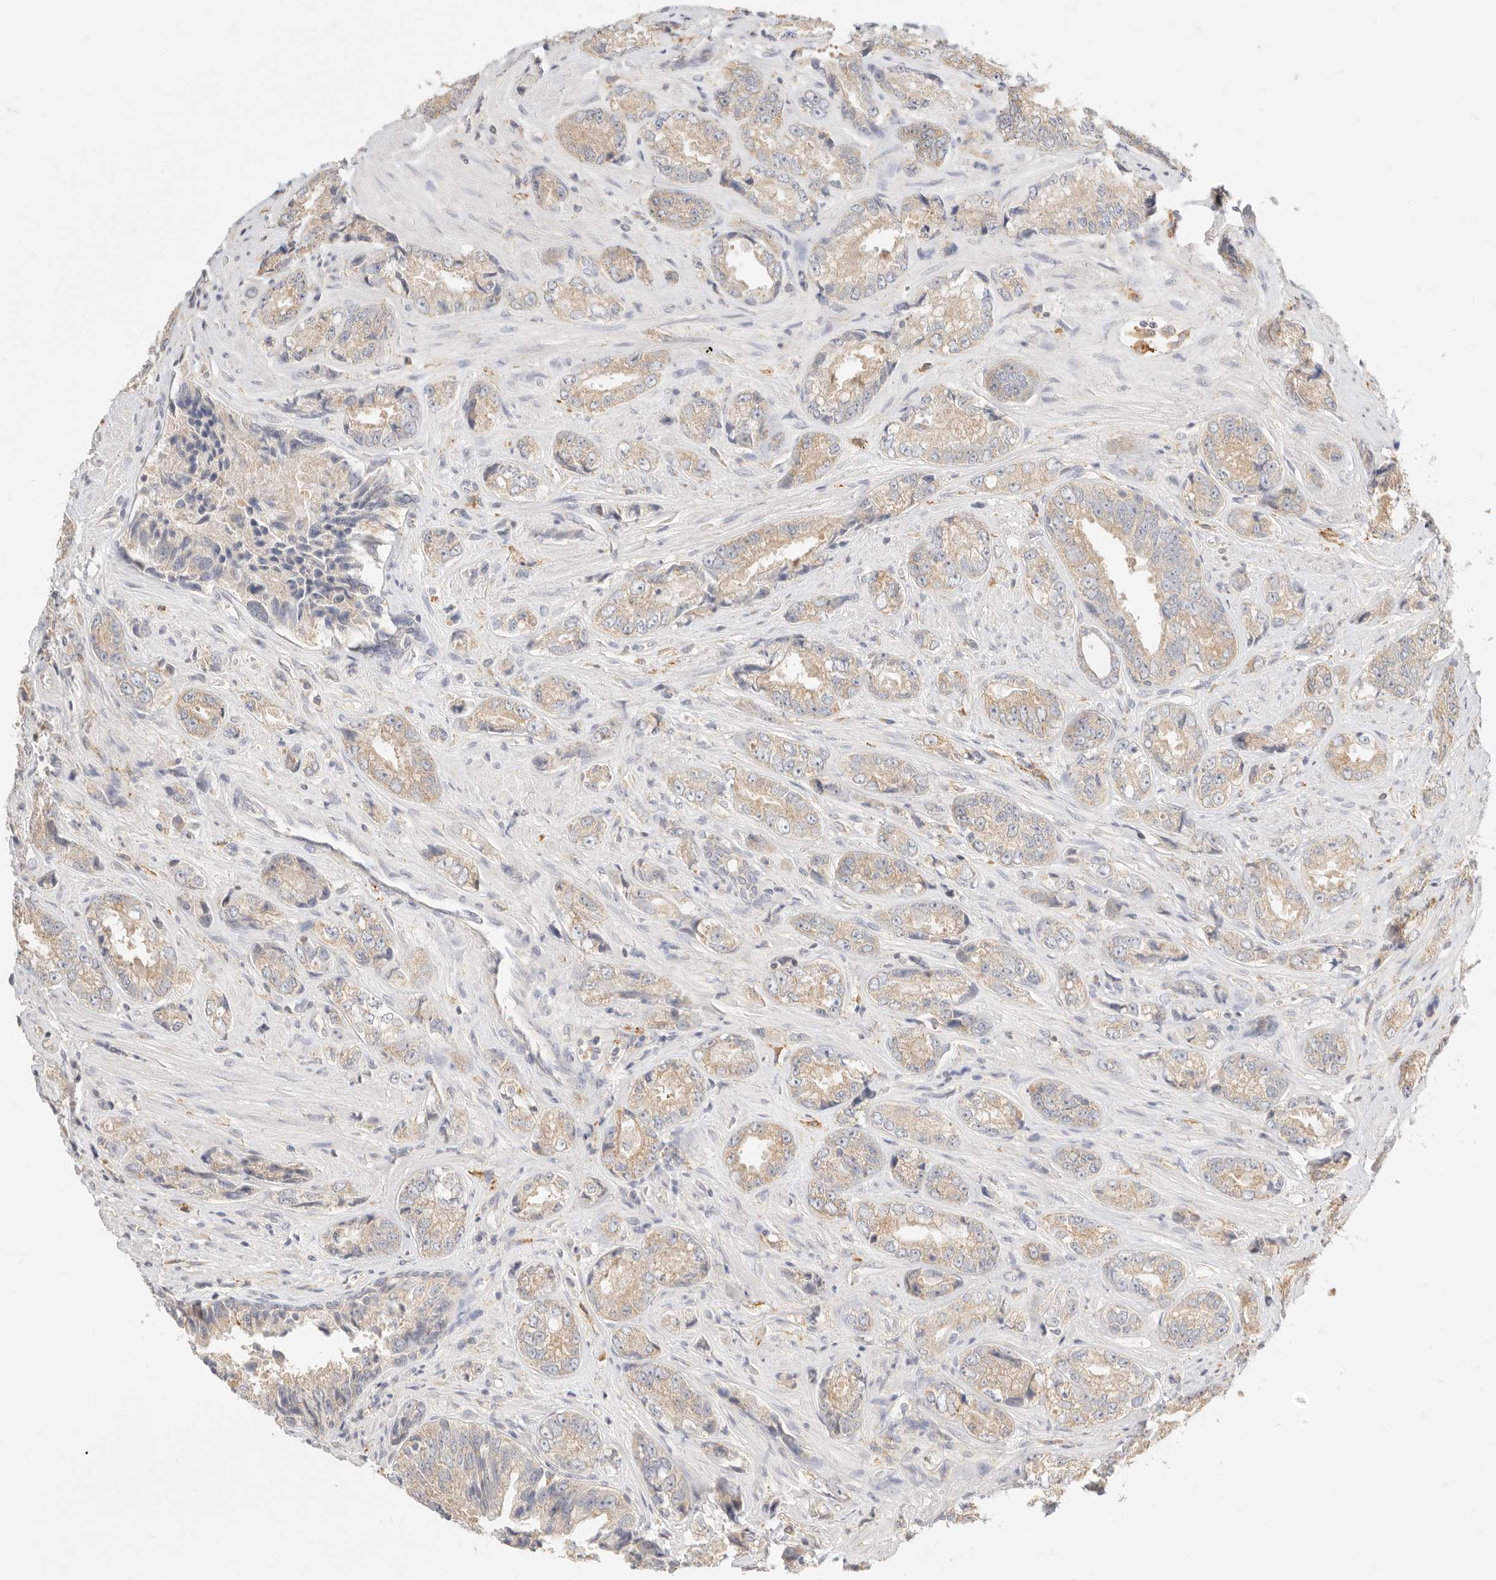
{"staining": {"intensity": "moderate", "quantity": ">75%", "location": "cytoplasmic/membranous"}, "tissue": "prostate cancer", "cell_type": "Tumor cells", "image_type": "cancer", "snomed": [{"axis": "morphology", "description": "Adenocarcinoma, High grade"}, {"axis": "topography", "description": "Prostate"}], "caption": "Protein analysis of prostate cancer (adenocarcinoma (high-grade)) tissue displays moderate cytoplasmic/membranous staining in approximately >75% of tumor cells.", "gene": "HK2", "patient": {"sex": "male", "age": 61}}